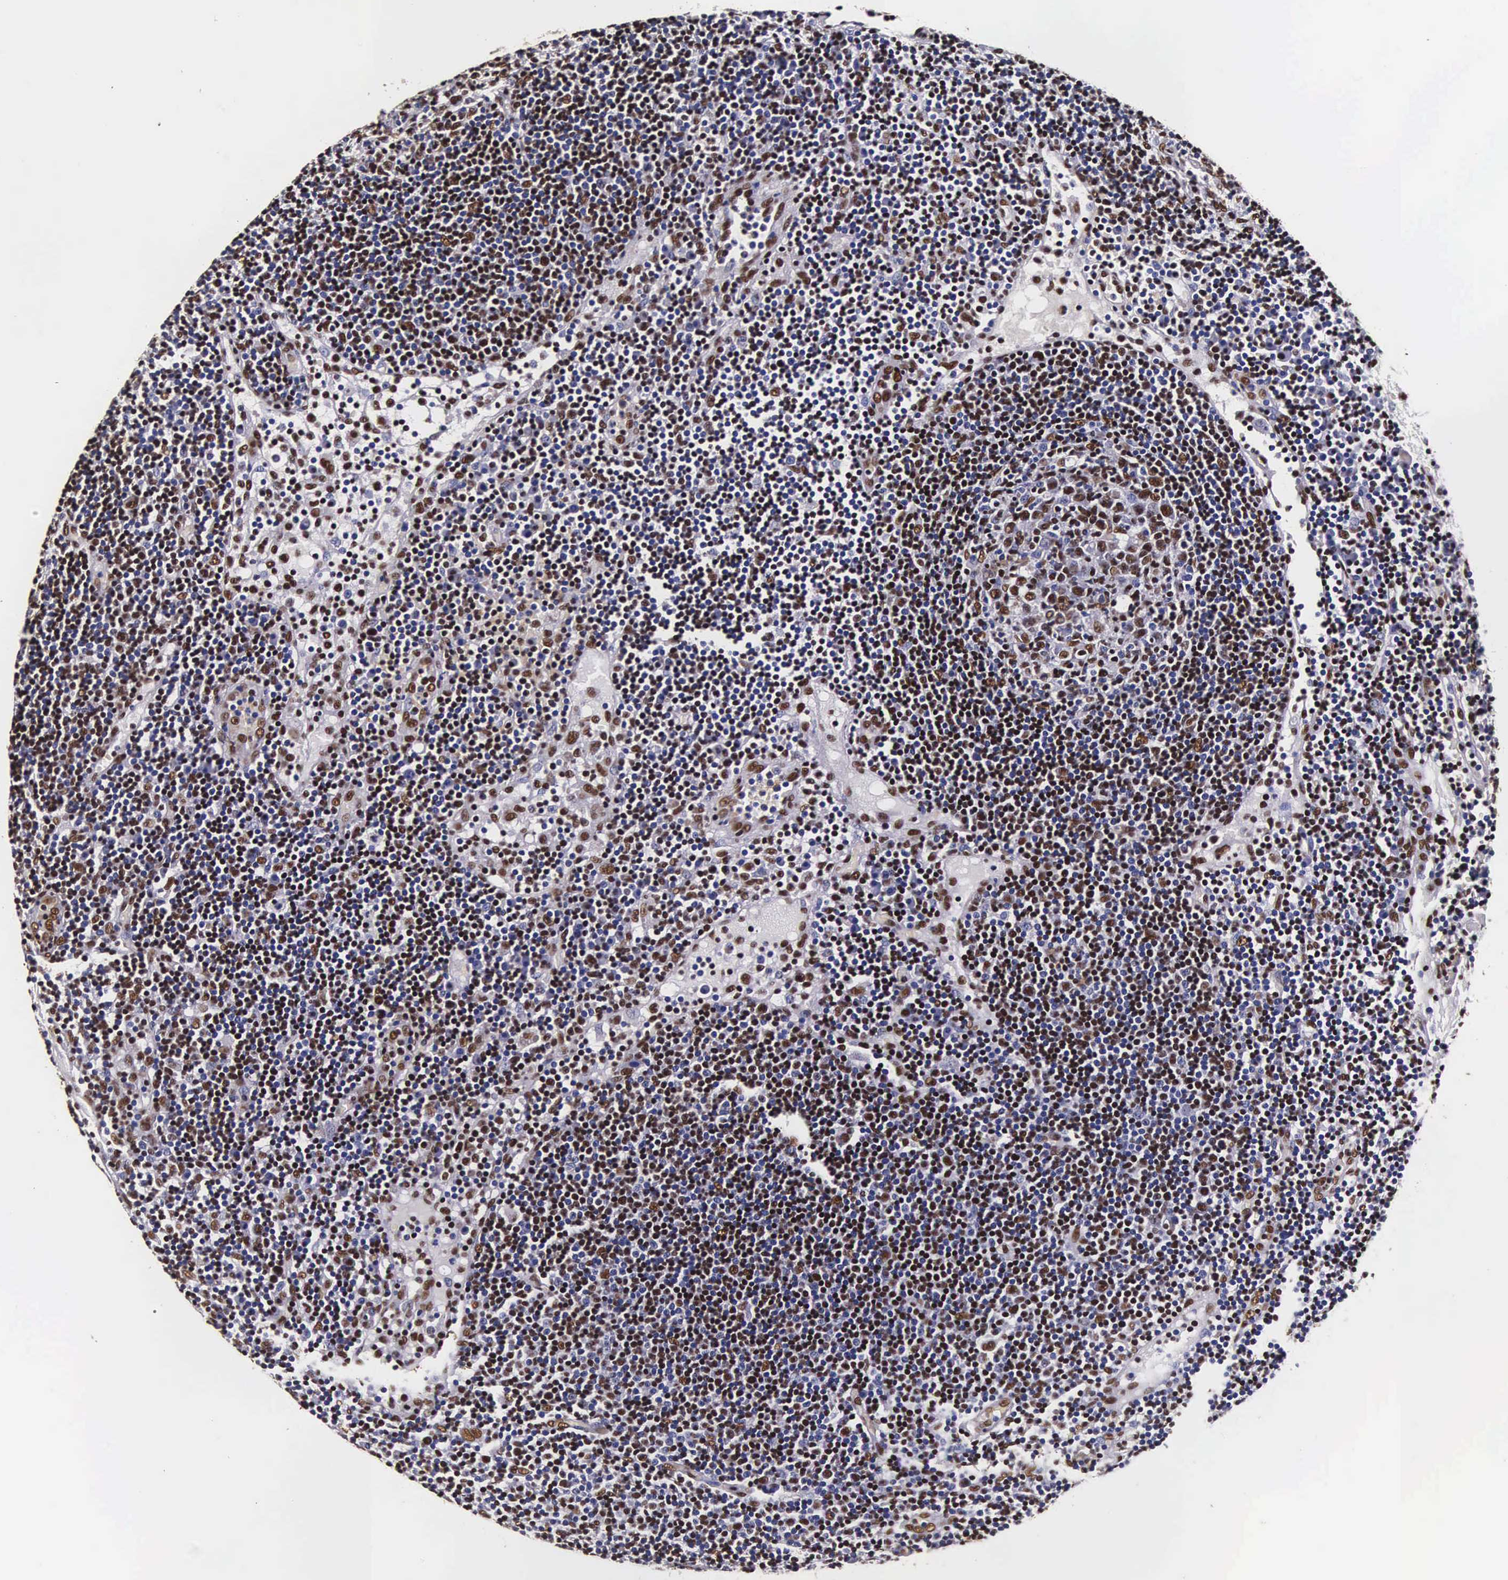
{"staining": {"intensity": "strong", "quantity": "25%-75%", "location": "nuclear"}, "tissue": "lymph node", "cell_type": "Germinal center cells", "image_type": "normal", "snomed": [{"axis": "morphology", "description": "Normal tissue, NOS"}, {"axis": "topography", "description": "Lymph node"}], "caption": "Protein staining of benign lymph node demonstrates strong nuclear expression in approximately 25%-75% of germinal center cells.", "gene": "BCL2L2", "patient": {"sex": "male", "age": 54}}